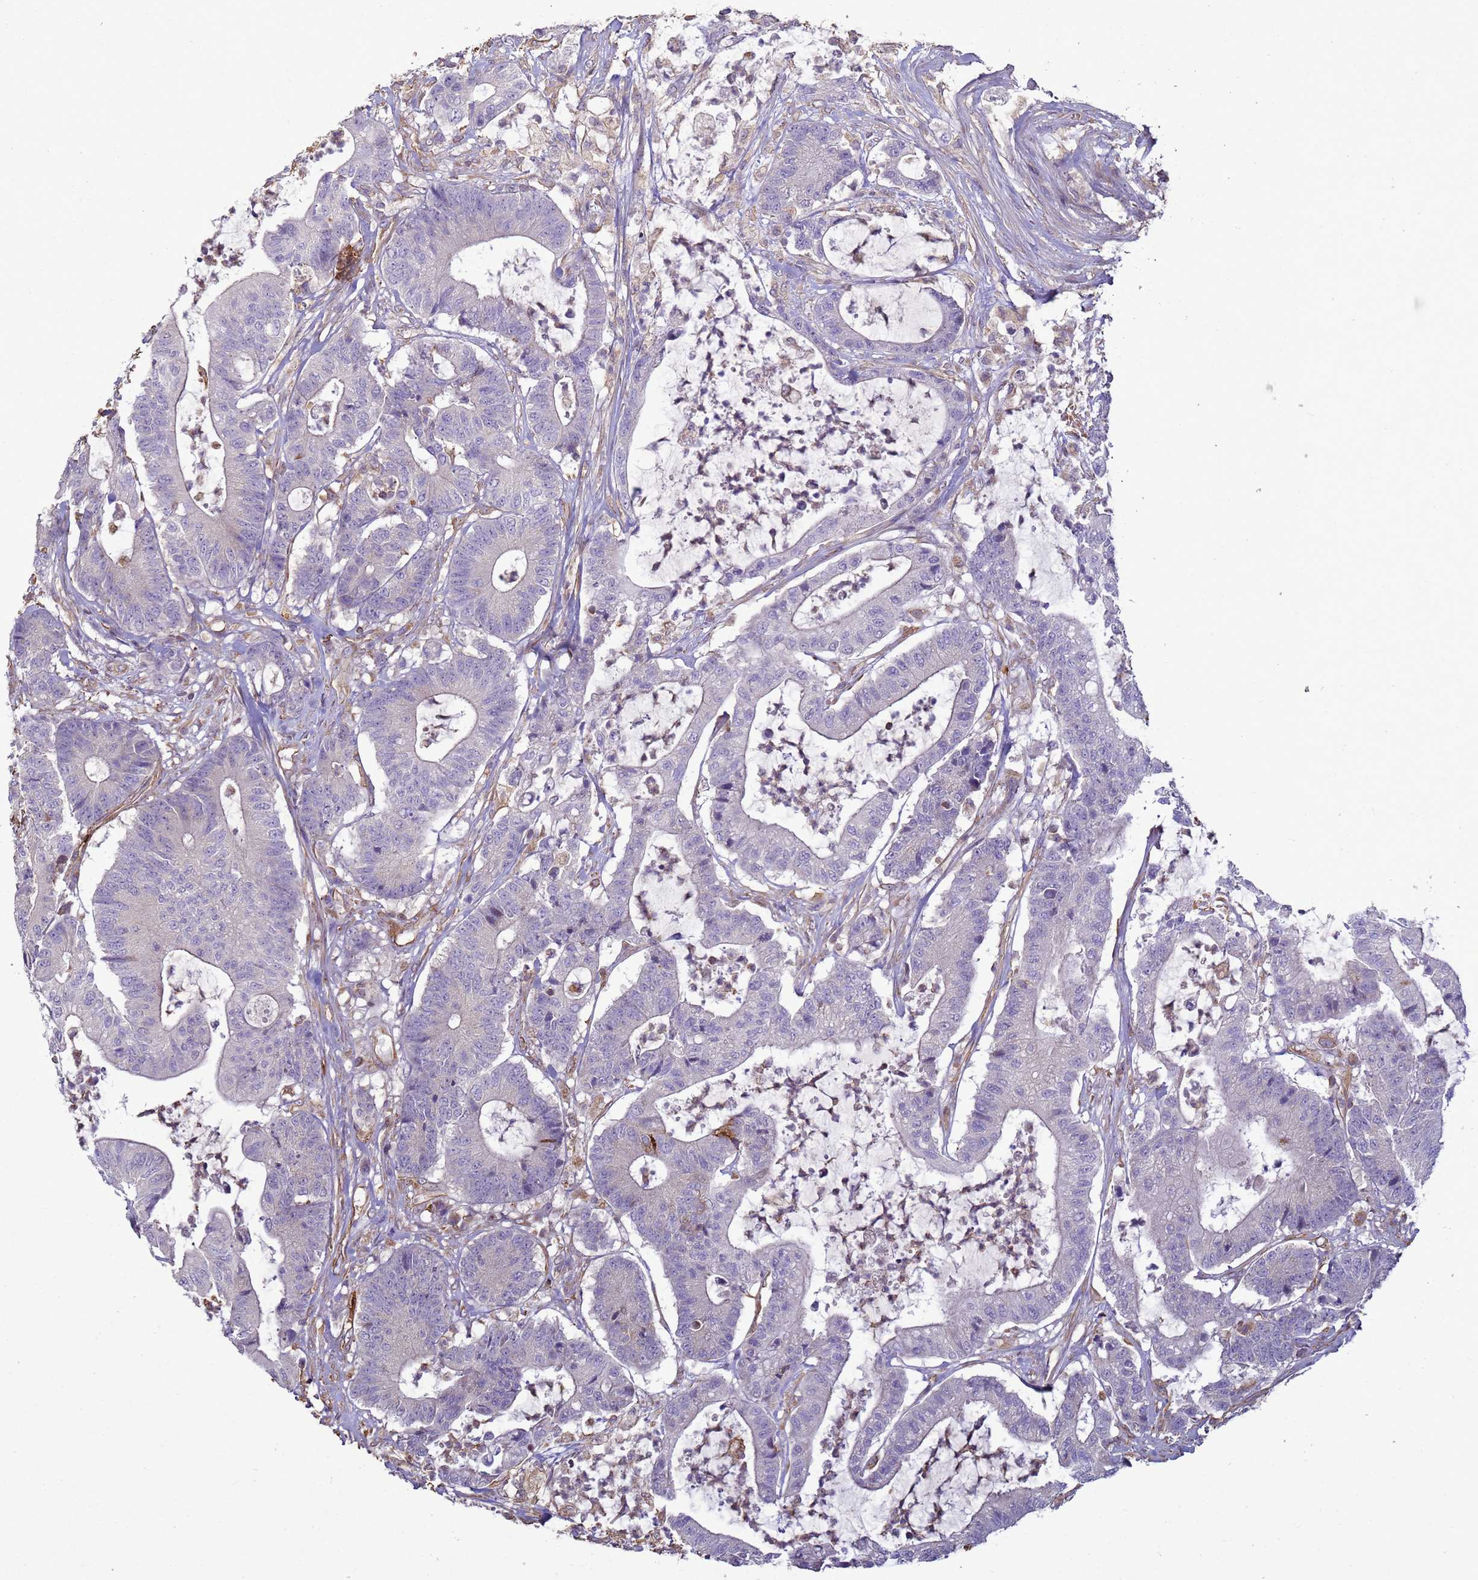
{"staining": {"intensity": "negative", "quantity": "none", "location": "none"}, "tissue": "colorectal cancer", "cell_type": "Tumor cells", "image_type": "cancer", "snomed": [{"axis": "morphology", "description": "Adenocarcinoma, NOS"}, {"axis": "topography", "description": "Colon"}], "caption": "Tumor cells are negative for brown protein staining in adenocarcinoma (colorectal). (DAB immunohistochemistry with hematoxylin counter stain).", "gene": "SGIP1", "patient": {"sex": "female", "age": 84}}